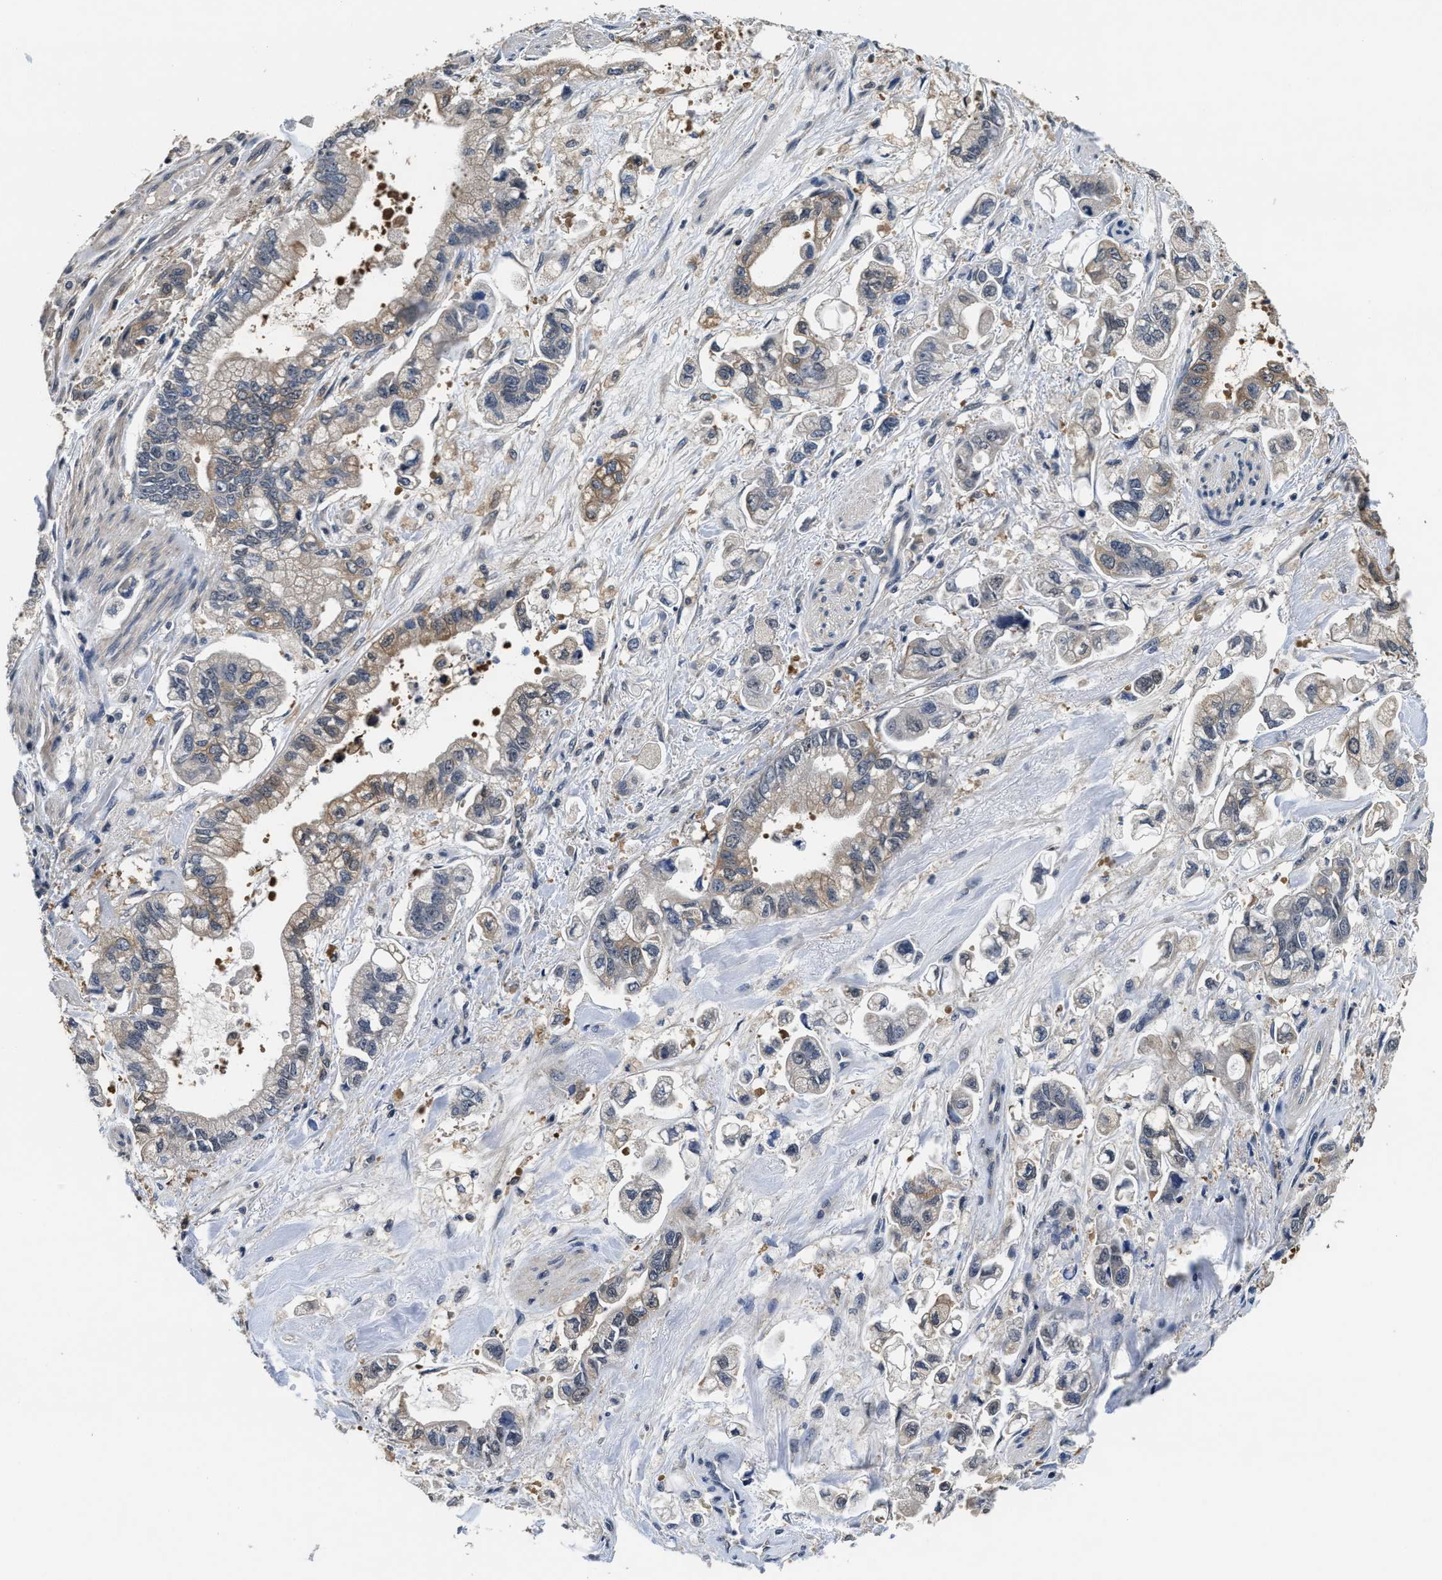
{"staining": {"intensity": "weak", "quantity": "<25%", "location": "cytoplasmic/membranous"}, "tissue": "stomach cancer", "cell_type": "Tumor cells", "image_type": "cancer", "snomed": [{"axis": "morphology", "description": "Normal tissue, NOS"}, {"axis": "morphology", "description": "Adenocarcinoma, NOS"}, {"axis": "topography", "description": "Stomach"}], "caption": "A photomicrograph of human stomach adenocarcinoma is negative for staining in tumor cells.", "gene": "PHPT1", "patient": {"sex": "male", "age": 62}}